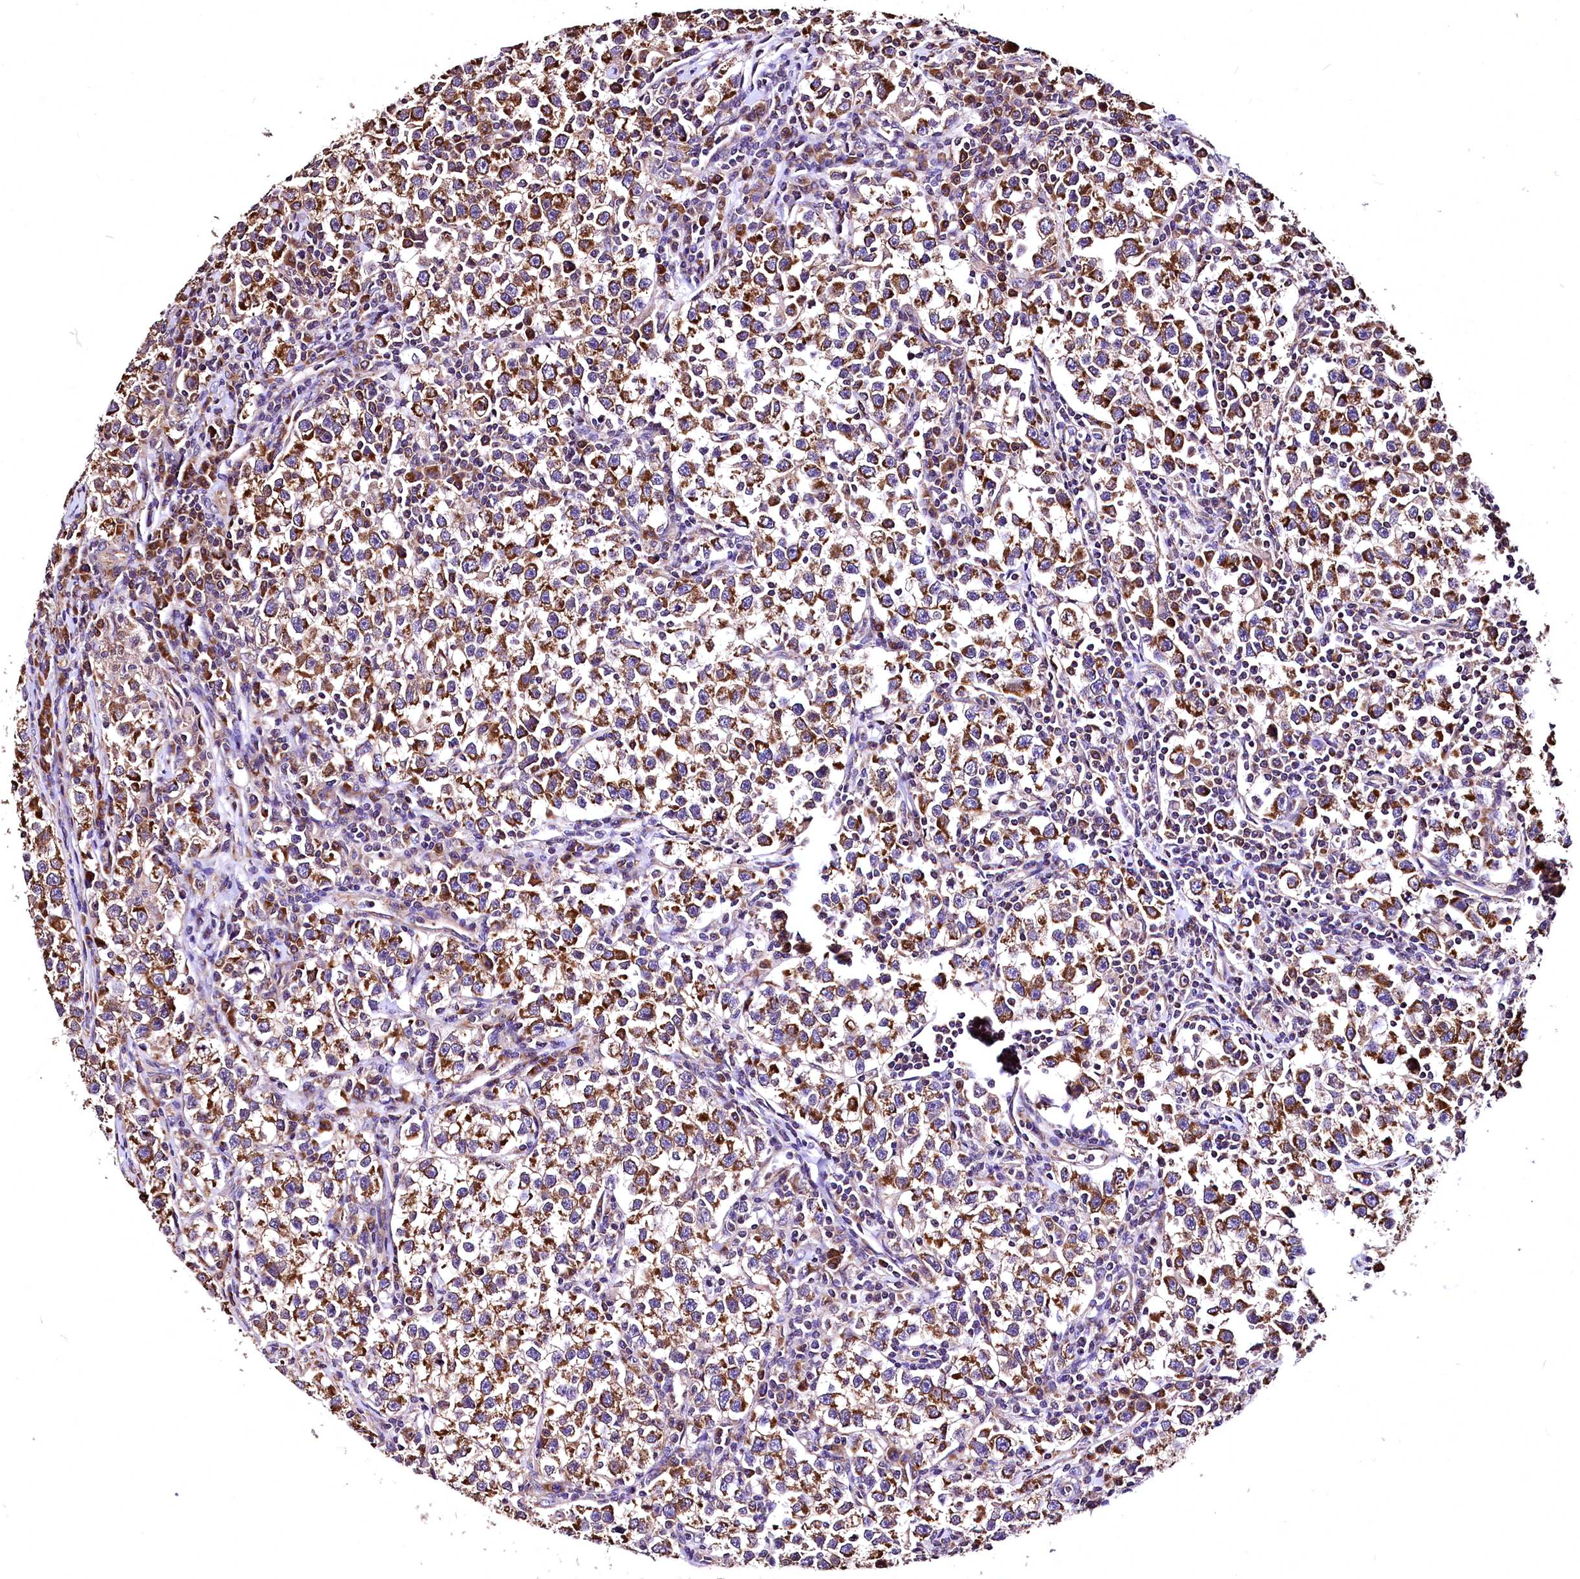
{"staining": {"intensity": "strong", "quantity": ">75%", "location": "cytoplasmic/membranous"}, "tissue": "testis cancer", "cell_type": "Tumor cells", "image_type": "cancer", "snomed": [{"axis": "morphology", "description": "Normal tissue, NOS"}, {"axis": "morphology", "description": "Seminoma, NOS"}, {"axis": "topography", "description": "Testis"}], "caption": "An IHC micrograph of neoplastic tissue is shown. Protein staining in brown shows strong cytoplasmic/membranous positivity in testis cancer (seminoma) within tumor cells.", "gene": "LRSAM1", "patient": {"sex": "male", "age": 43}}